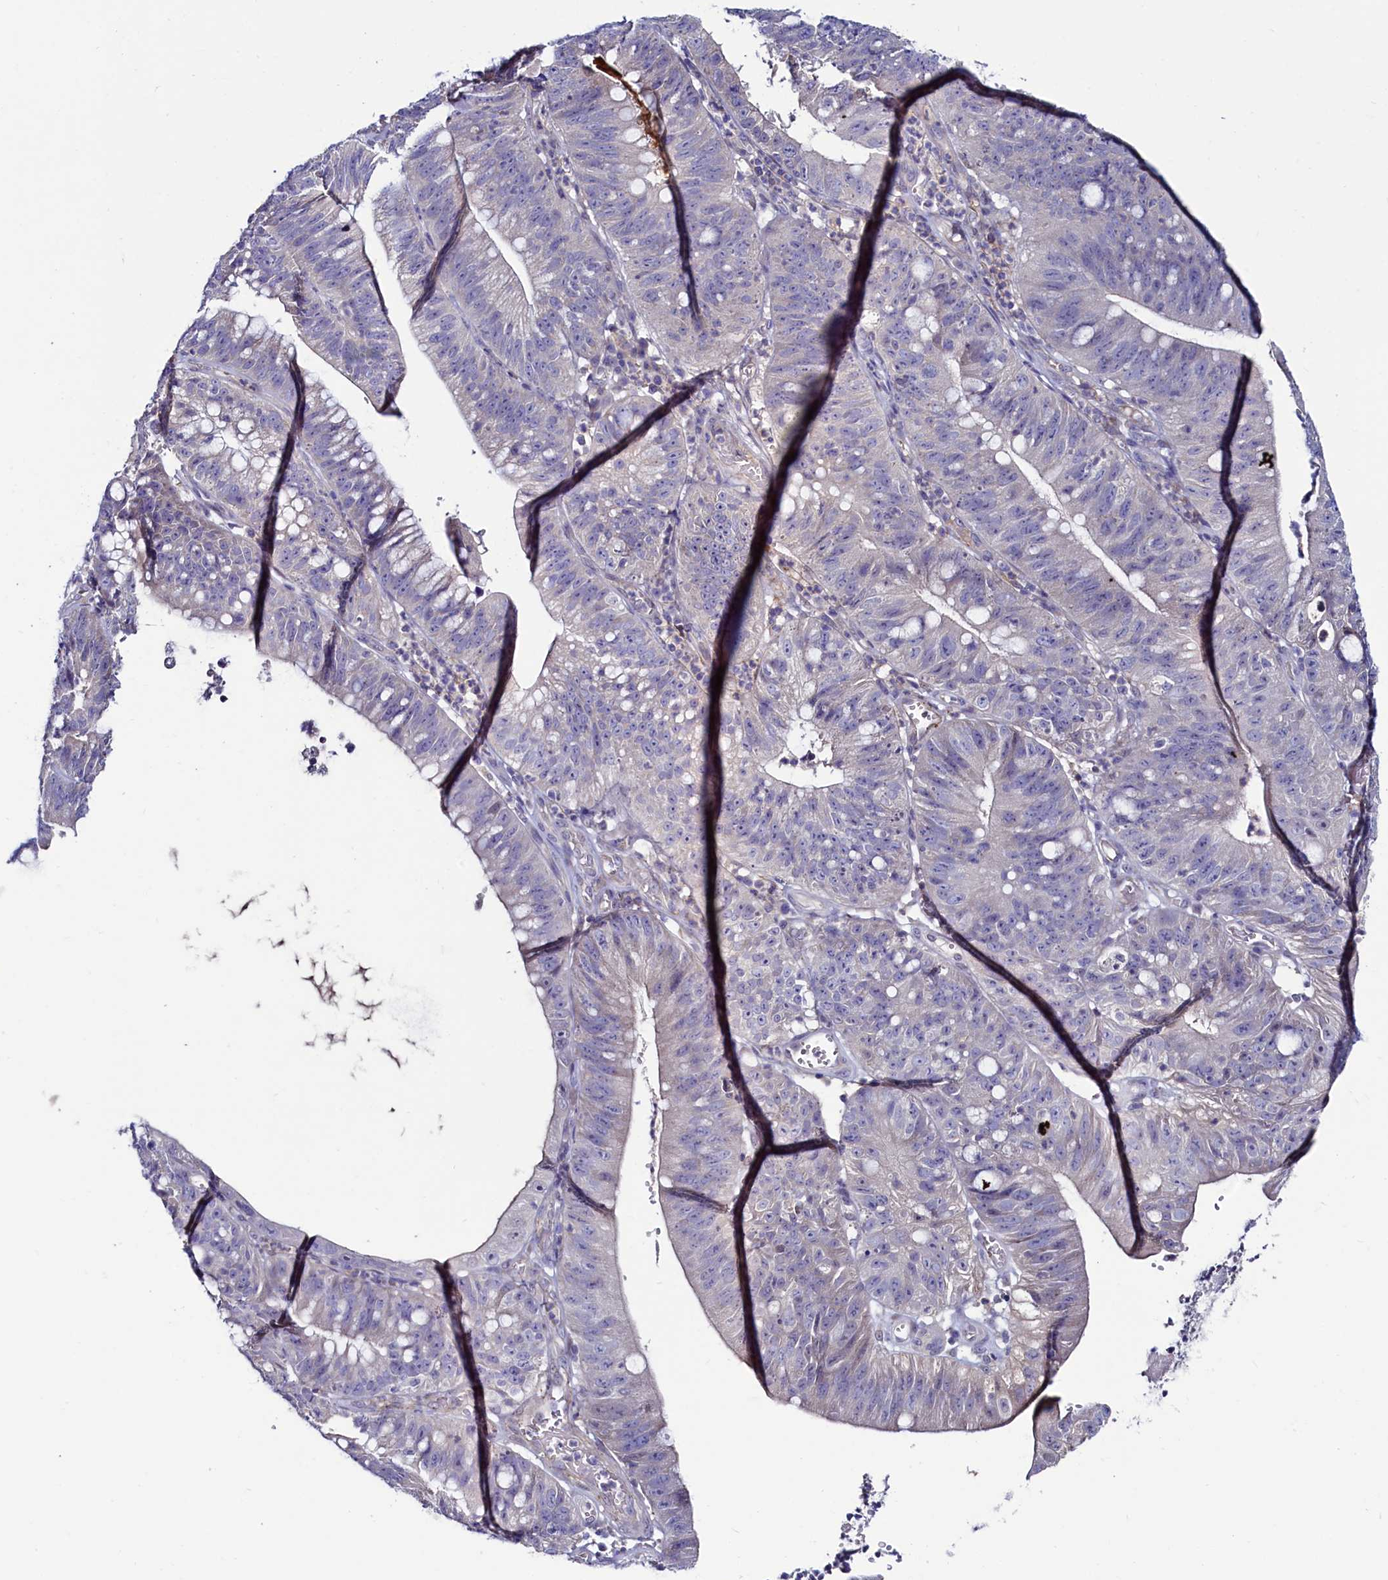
{"staining": {"intensity": "negative", "quantity": "none", "location": "none"}, "tissue": "stomach cancer", "cell_type": "Tumor cells", "image_type": "cancer", "snomed": [{"axis": "morphology", "description": "Adenocarcinoma, NOS"}, {"axis": "topography", "description": "Stomach"}], "caption": "Tumor cells show no significant expression in stomach cancer.", "gene": "ASTE1", "patient": {"sex": "male", "age": 59}}